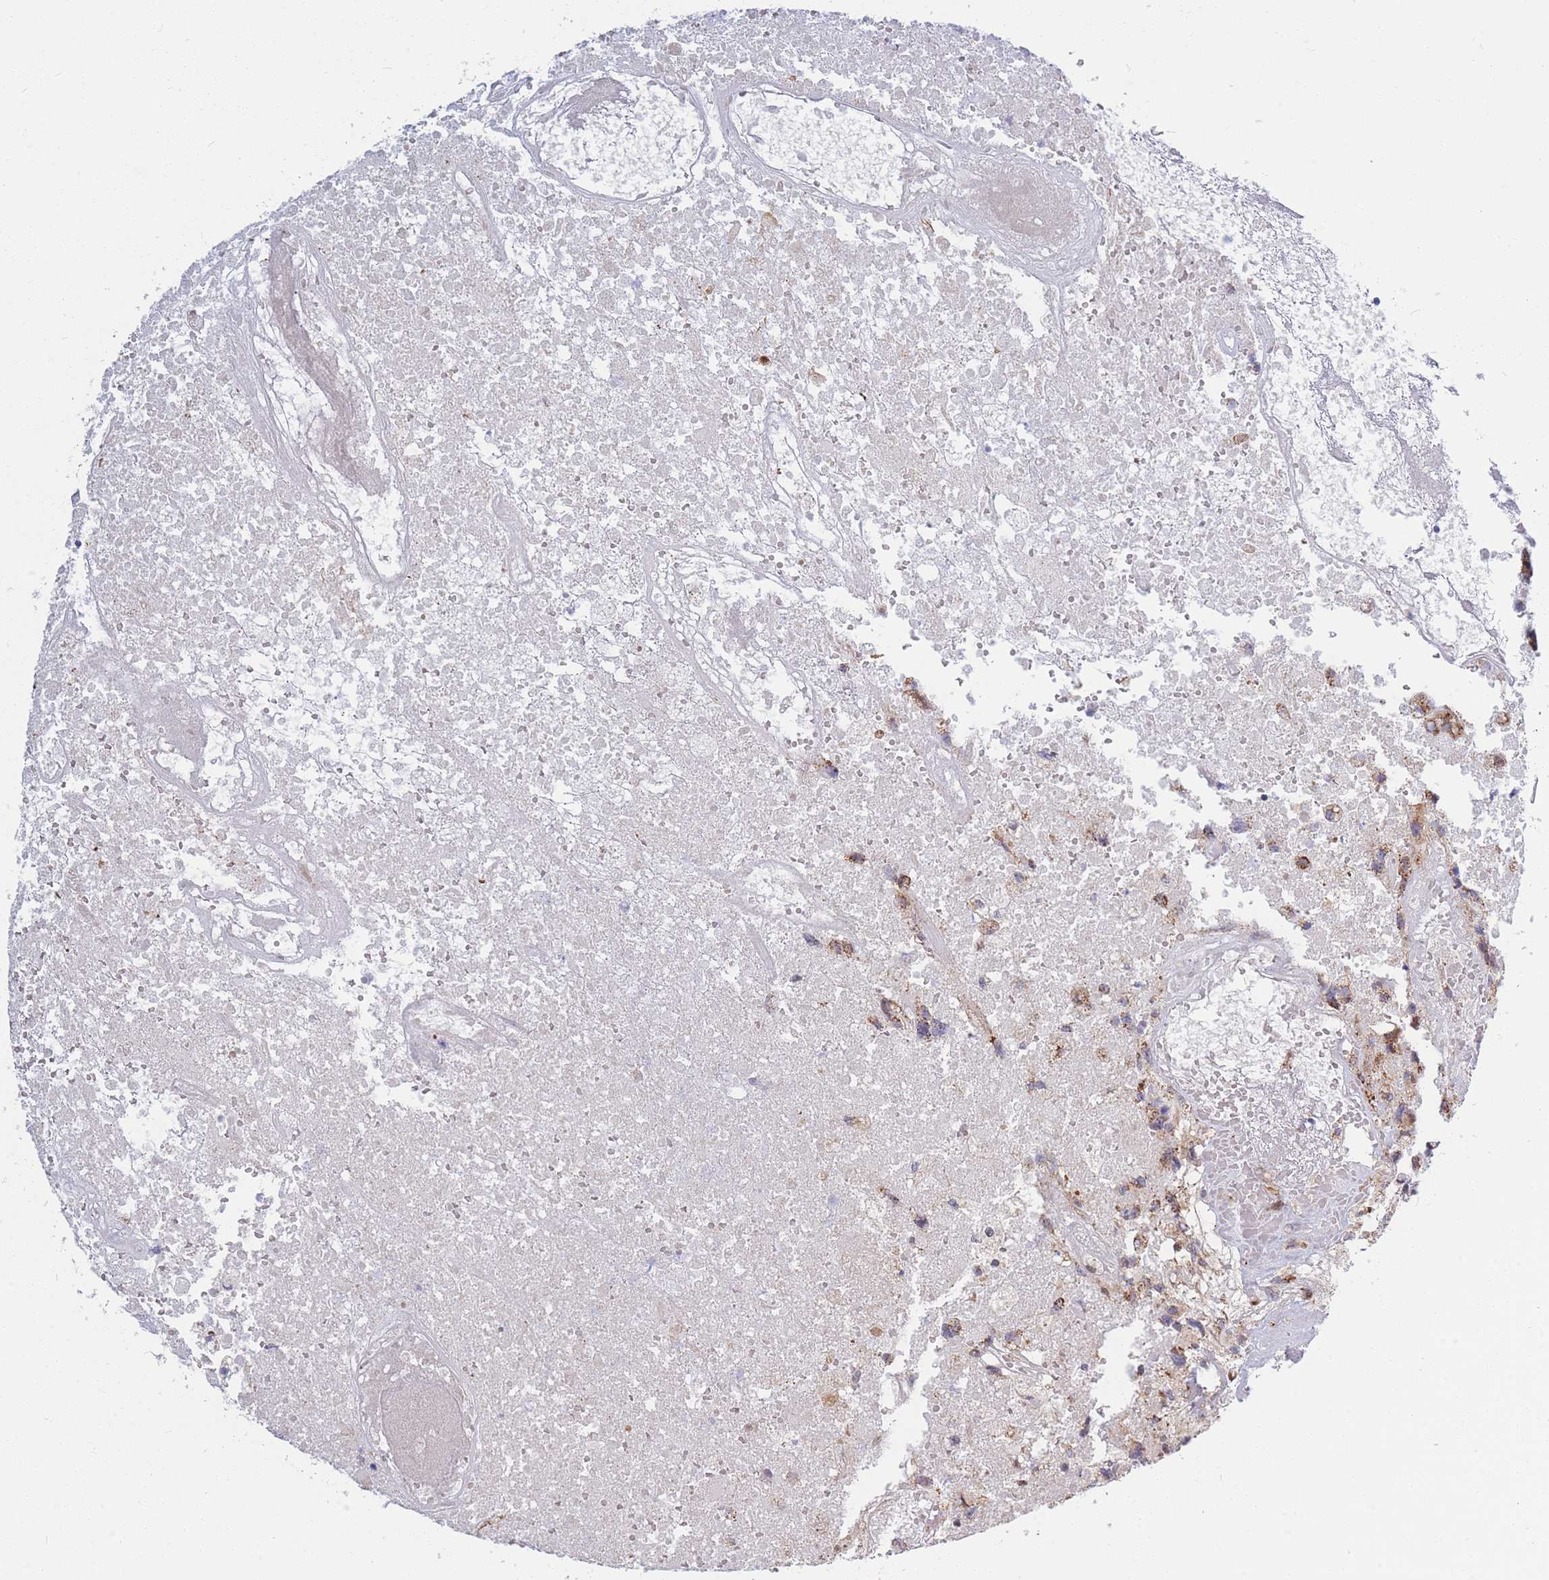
{"staining": {"intensity": "moderate", "quantity": ">75%", "location": "cytoplasmic/membranous,nuclear"}, "tissue": "glioma", "cell_type": "Tumor cells", "image_type": "cancer", "snomed": [{"axis": "morphology", "description": "Glioma, malignant, High grade"}, {"axis": "topography", "description": "Brain"}], "caption": "Human high-grade glioma (malignant) stained for a protein (brown) shows moderate cytoplasmic/membranous and nuclear positive staining in approximately >75% of tumor cells.", "gene": "MOB4", "patient": {"sex": "male", "age": 76}}